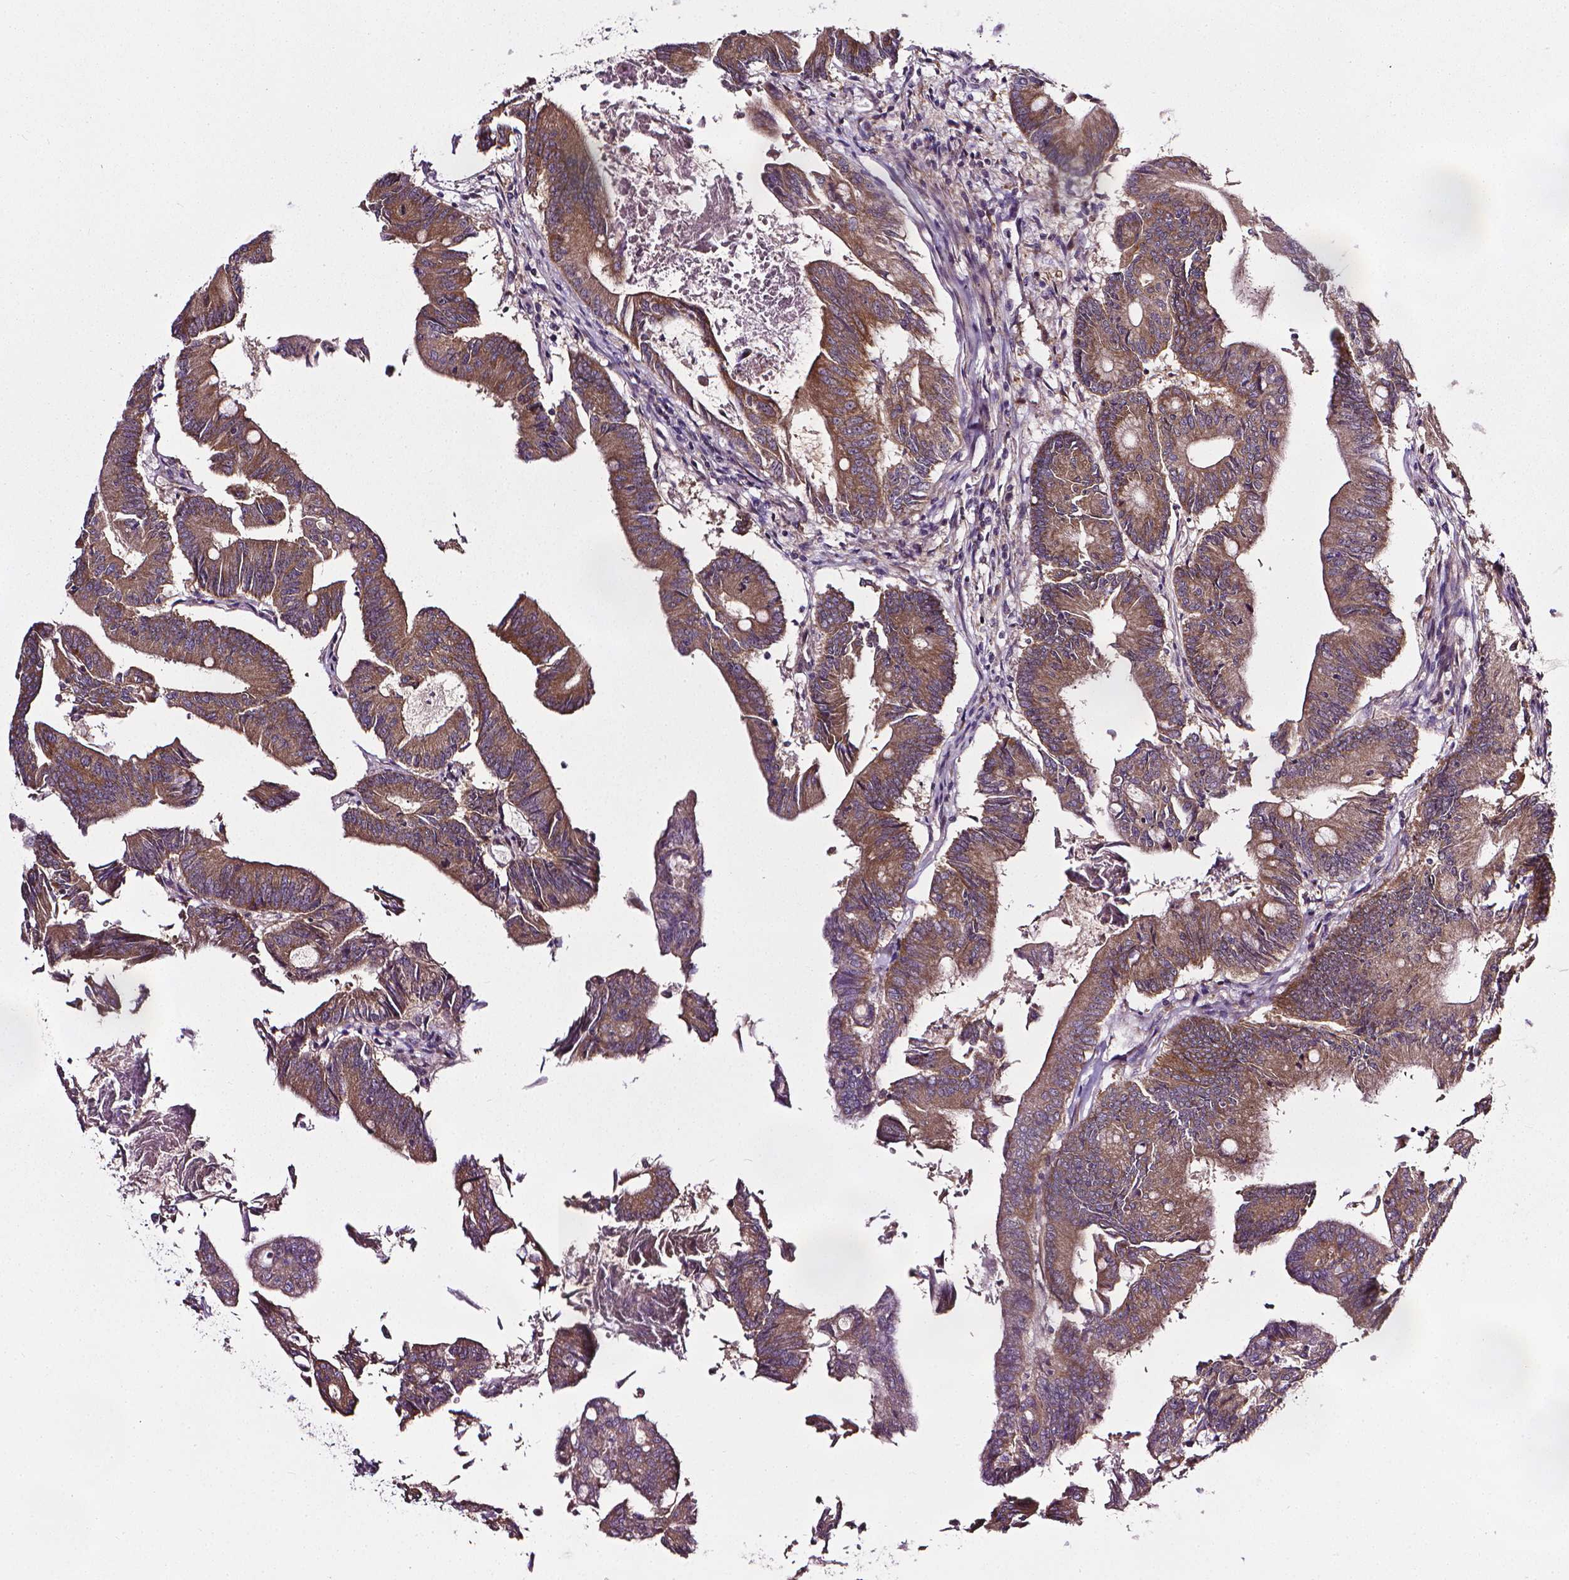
{"staining": {"intensity": "moderate", "quantity": ">75%", "location": "cytoplasmic/membranous"}, "tissue": "colorectal cancer", "cell_type": "Tumor cells", "image_type": "cancer", "snomed": [{"axis": "morphology", "description": "Adenocarcinoma, NOS"}, {"axis": "topography", "description": "Colon"}], "caption": "A medium amount of moderate cytoplasmic/membranous positivity is appreciated in about >75% of tumor cells in colorectal cancer tissue. (Stains: DAB in brown, nuclei in blue, Microscopy: brightfield microscopy at high magnification).", "gene": "PRAG1", "patient": {"sex": "female", "age": 70}}